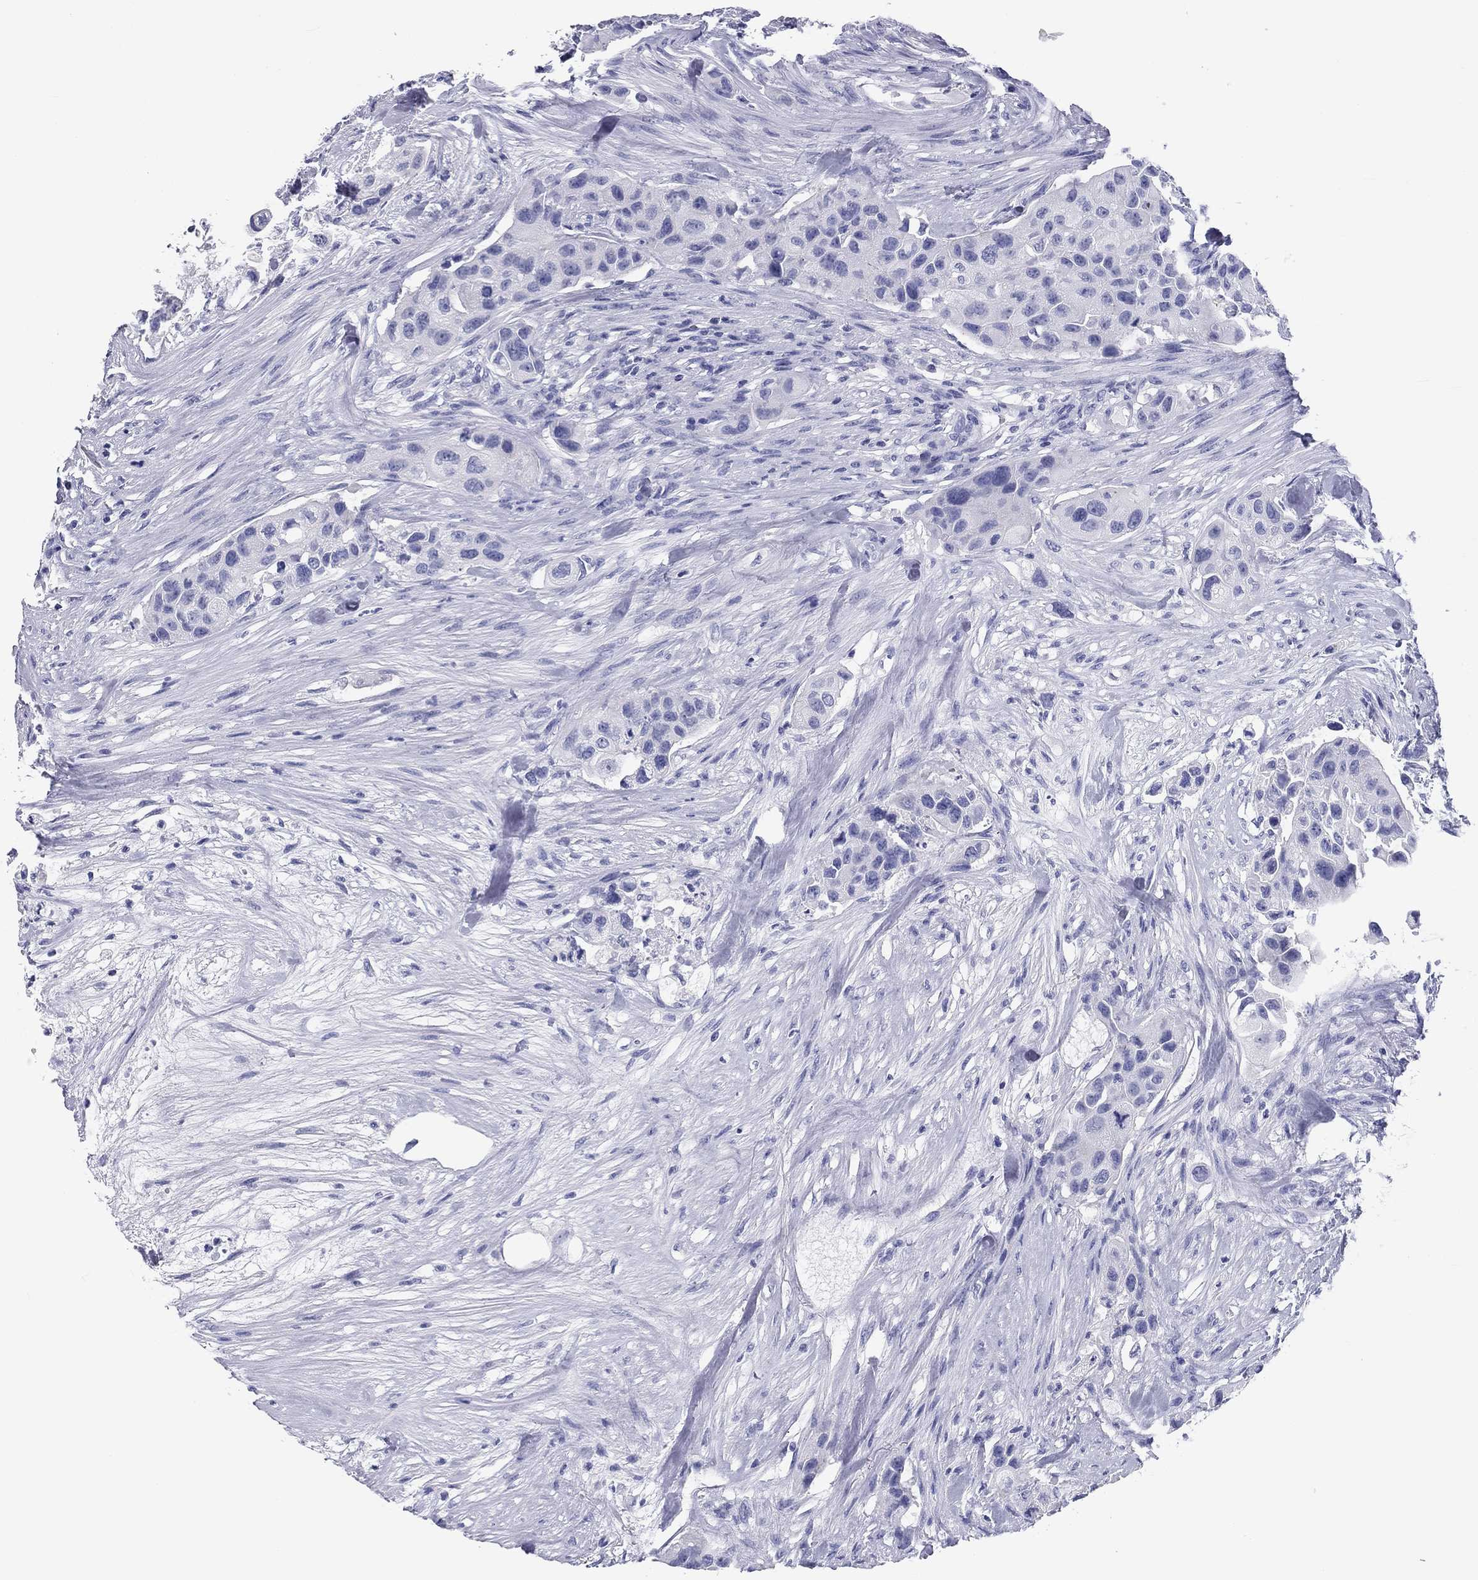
{"staining": {"intensity": "negative", "quantity": "none", "location": "none"}, "tissue": "urothelial cancer", "cell_type": "Tumor cells", "image_type": "cancer", "snomed": [{"axis": "morphology", "description": "Urothelial carcinoma, High grade"}, {"axis": "topography", "description": "Urinary bladder"}], "caption": "Tumor cells show no significant protein positivity in high-grade urothelial carcinoma.", "gene": "DNALI1", "patient": {"sex": "female", "age": 73}}